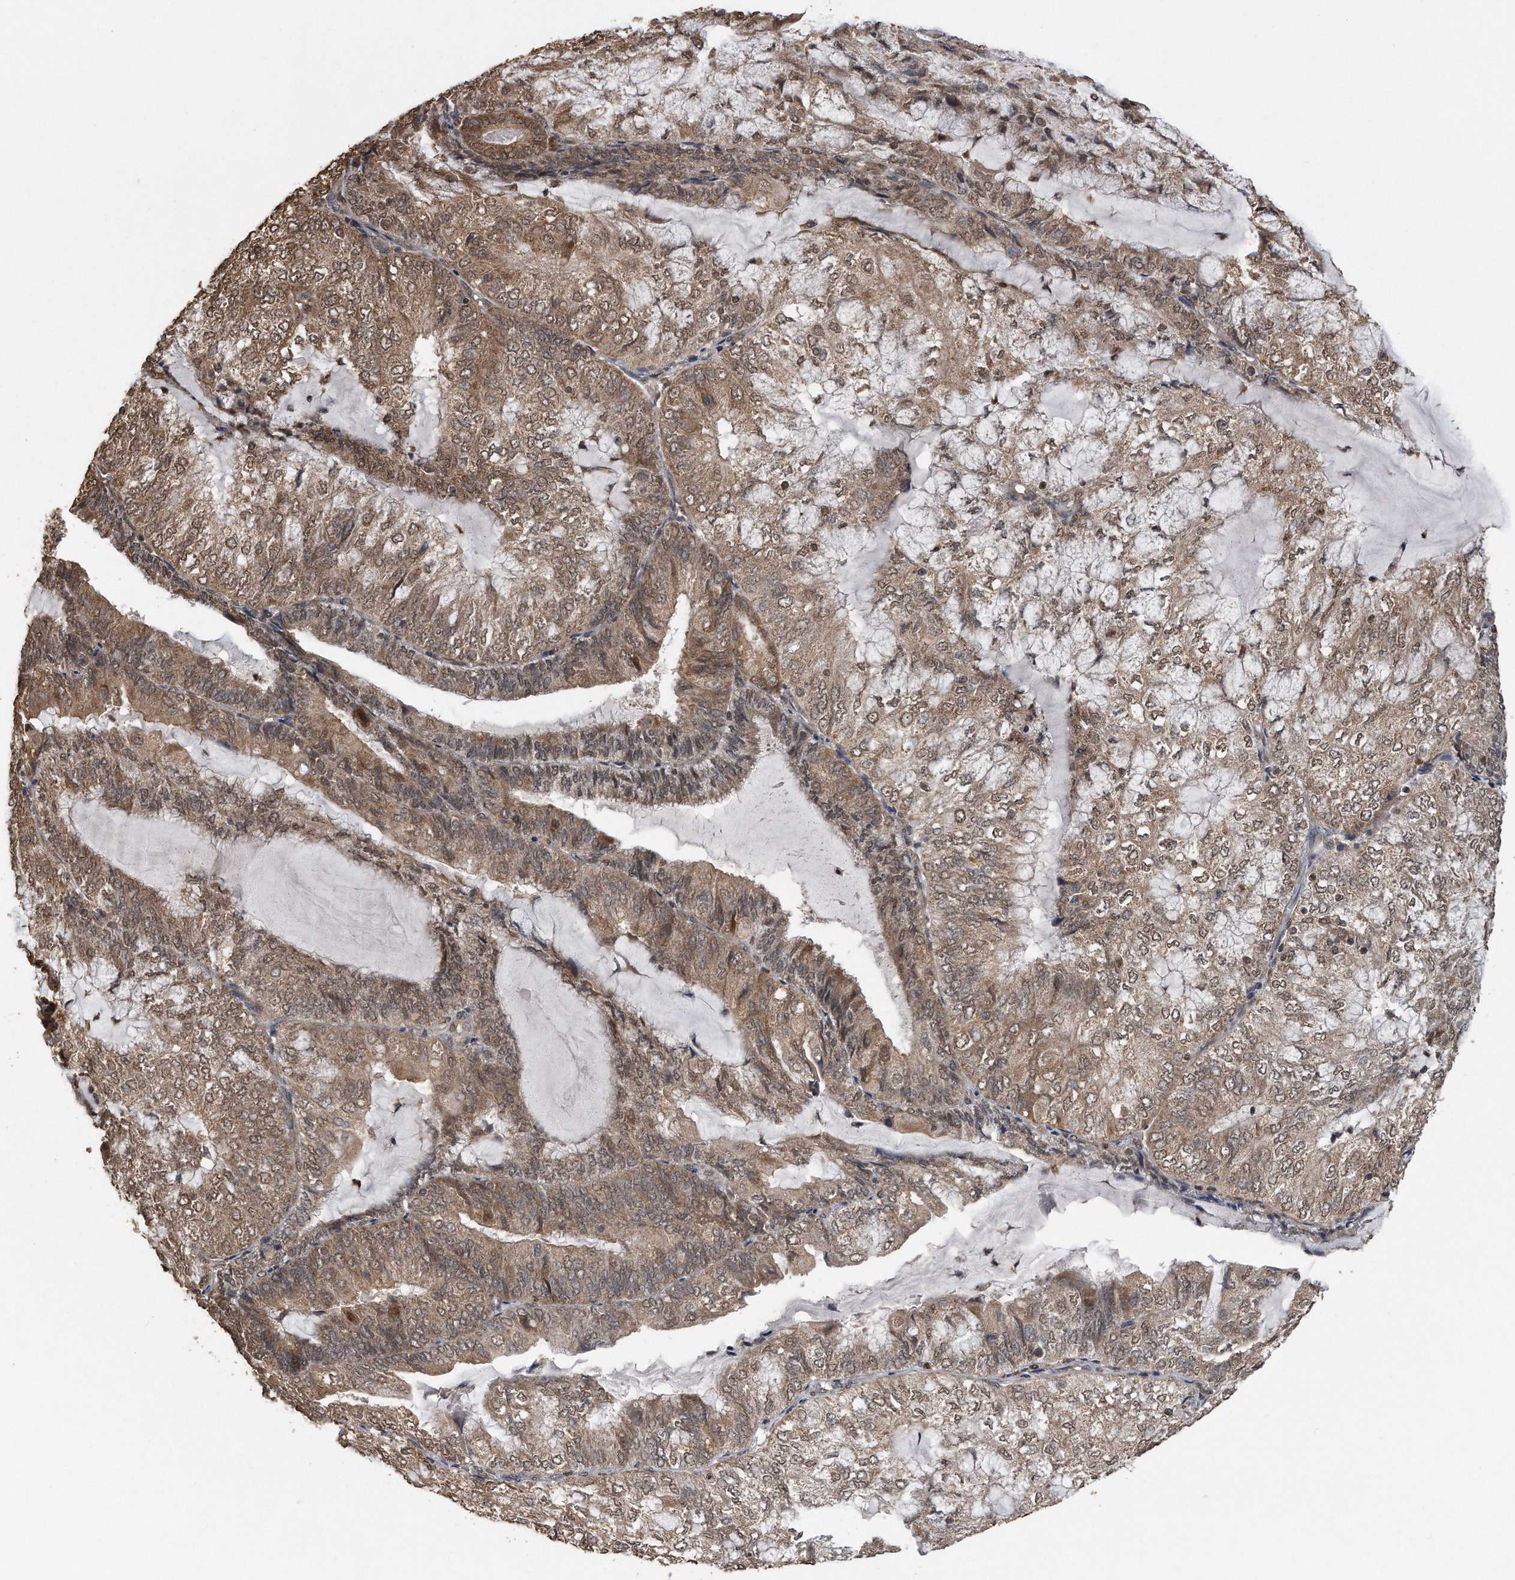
{"staining": {"intensity": "moderate", "quantity": ">75%", "location": "cytoplasmic/membranous,nuclear"}, "tissue": "endometrial cancer", "cell_type": "Tumor cells", "image_type": "cancer", "snomed": [{"axis": "morphology", "description": "Adenocarcinoma, NOS"}, {"axis": "topography", "description": "Endometrium"}], "caption": "A brown stain highlights moderate cytoplasmic/membranous and nuclear expression of a protein in endometrial adenocarcinoma tumor cells.", "gene": "CRYZL1", "patient": {"sex": "female", "age": 81}}